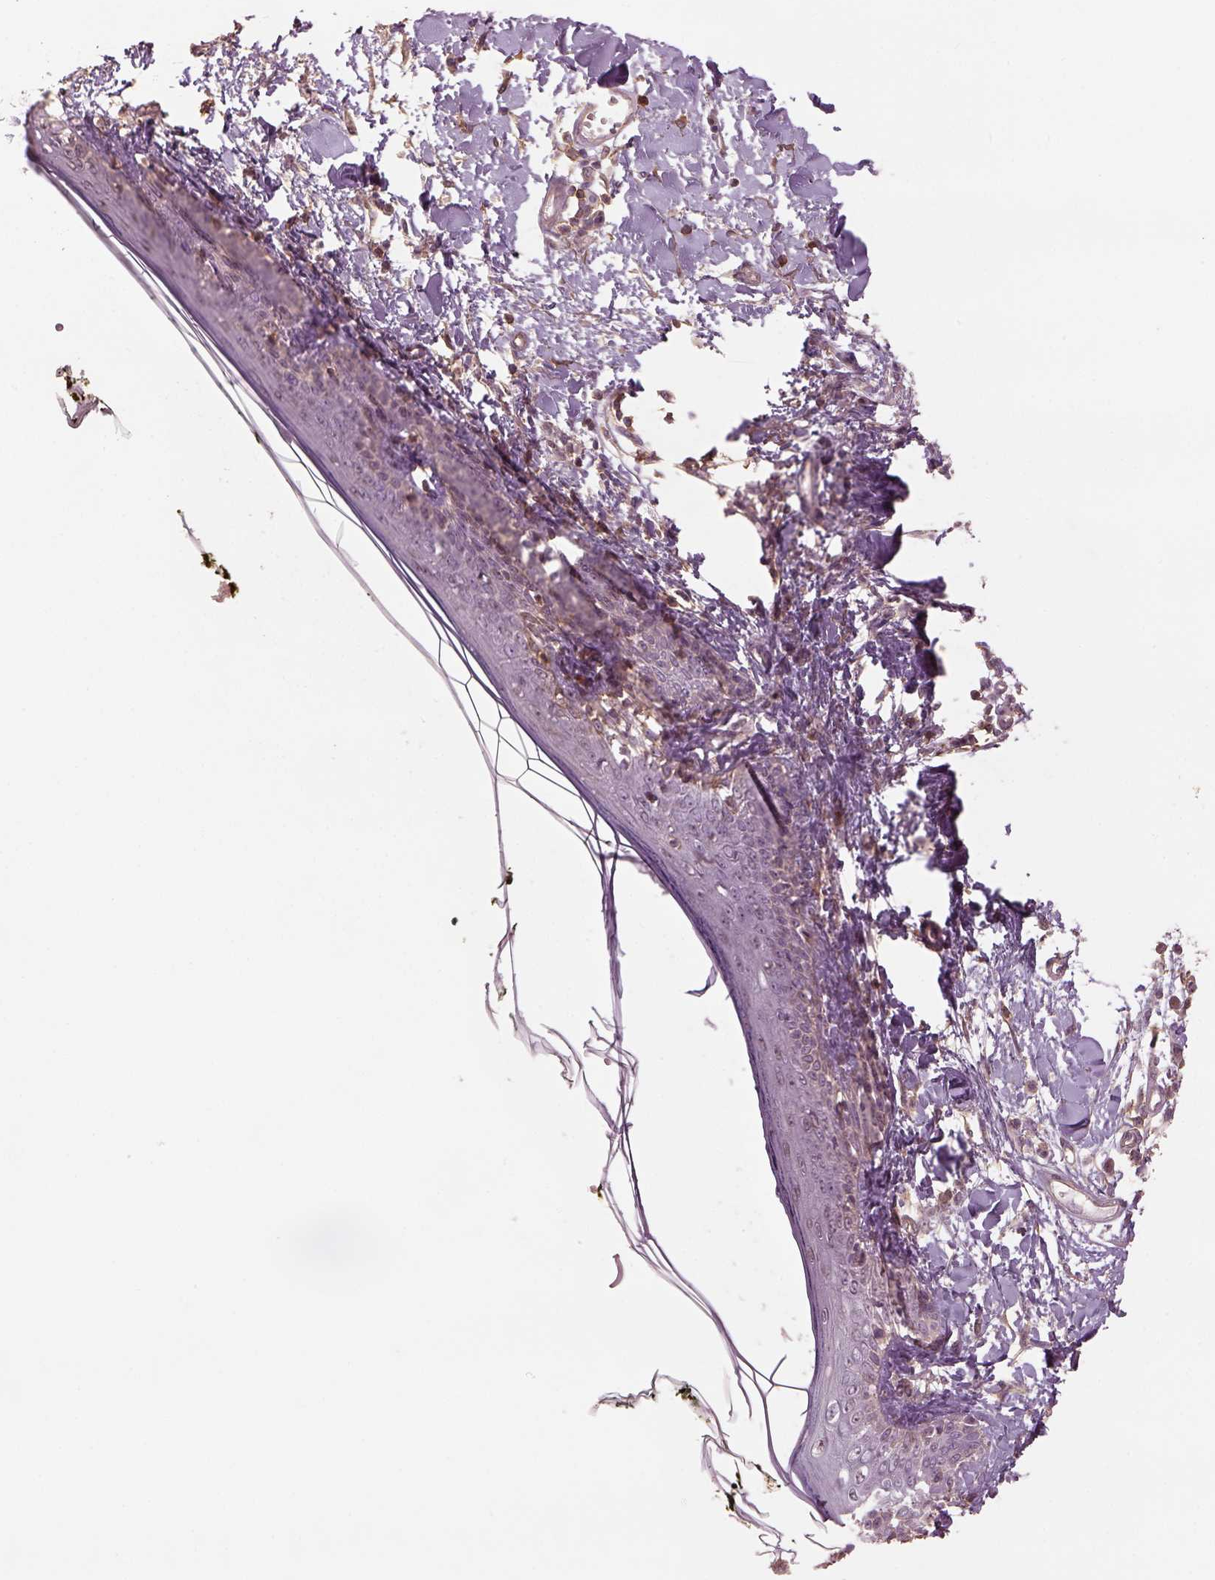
{"staining": {"intensity": "weak", "quantity": "<25%", "location": "cytoplasmic/membranous"}, "tissue": "skin", "cell_type": "Fibroblasts", "image_type": "normal", "snomed": [{"axis": "morphology", "description": "Normal tissue, NOS"}, {"axis": "topography", "description": "Skin"}], "caption": "Immunohistochemical staining of normal human skin displays no significant staining in fibroblasts.", "gene": "LIN7A", "patient": {"sex": "male", "age": 76}}